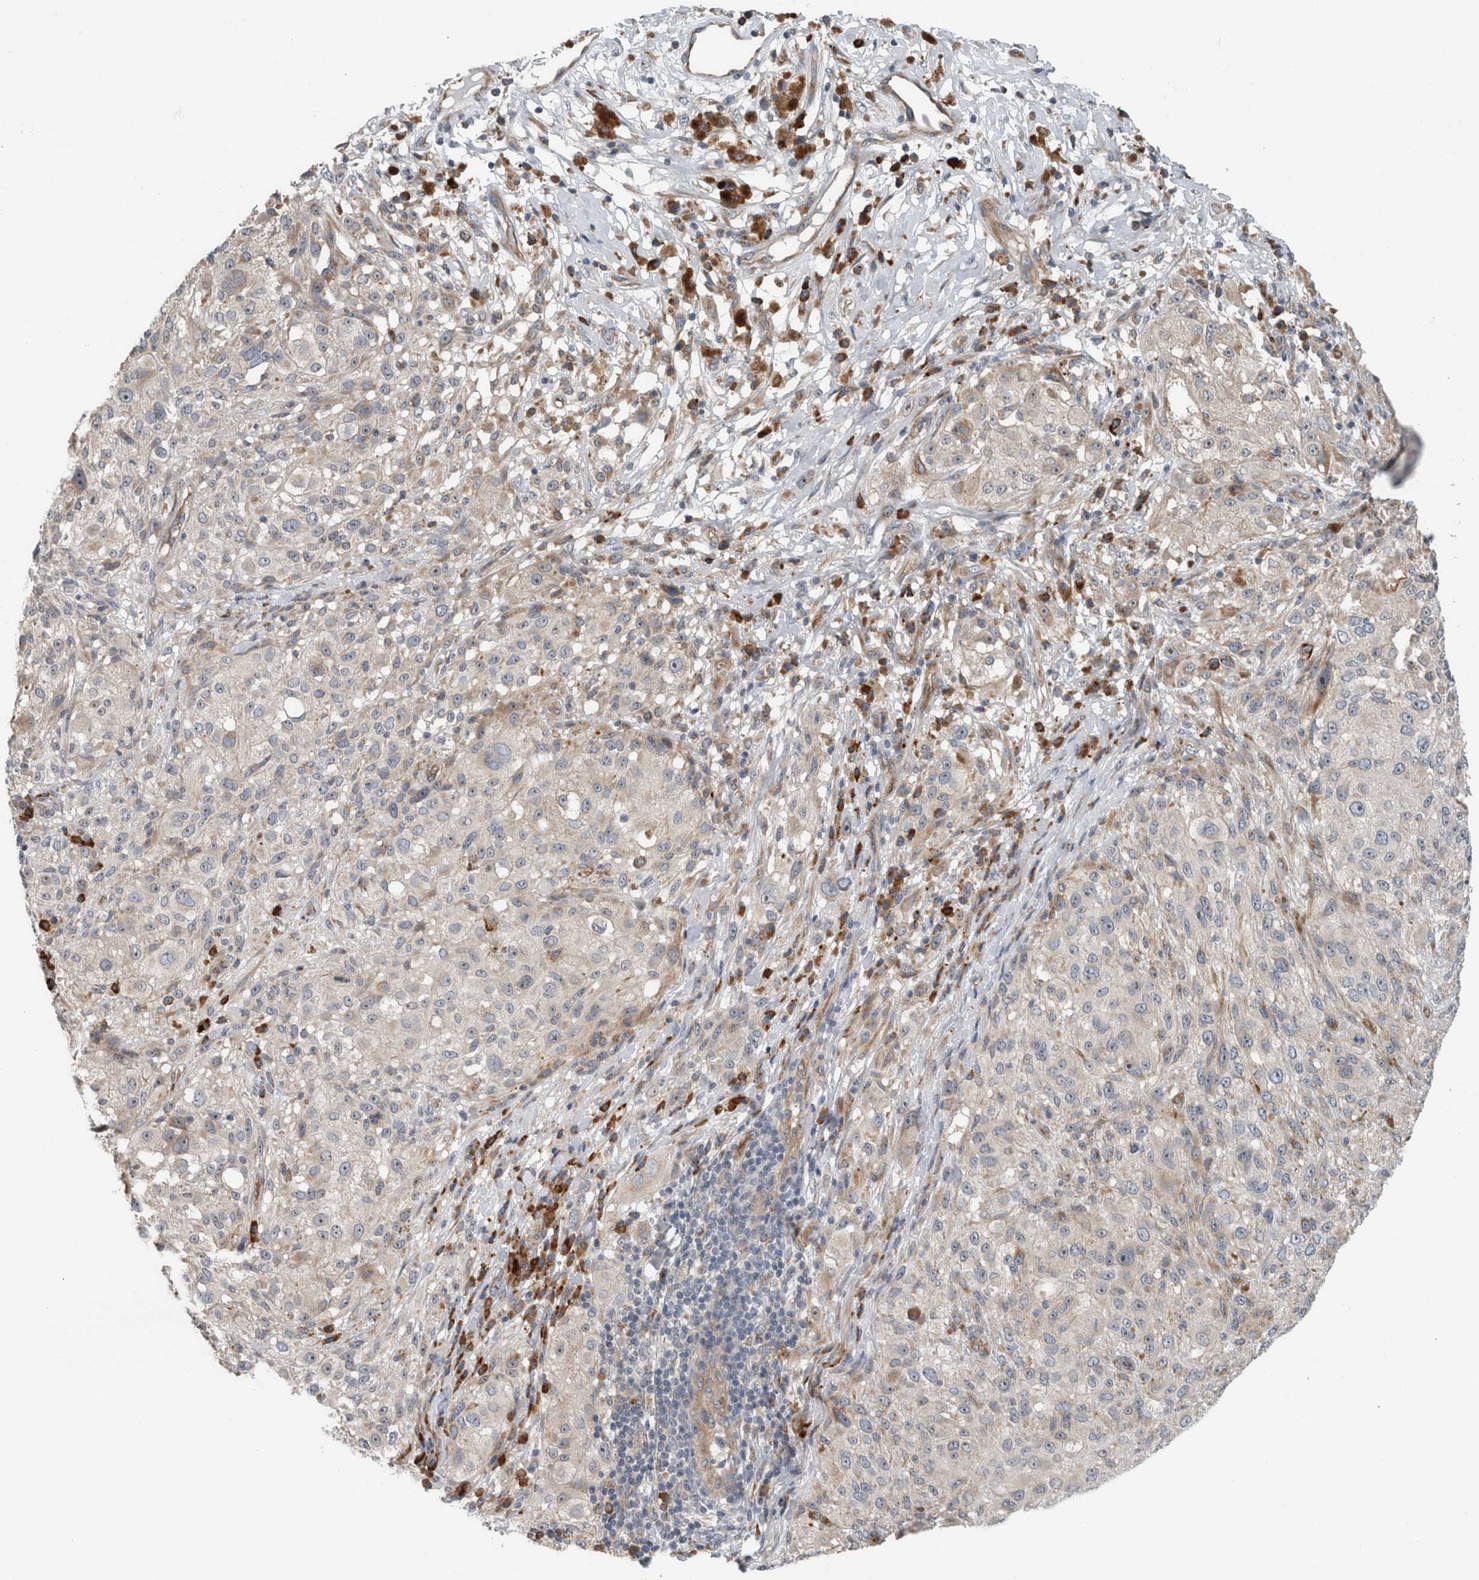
{"staining": {"intensity": "negative", "quantity": "none", "location": "none"}, "tissue": "melanoma", "cell_type": "Tumor cells", "image_type": "cancer", "snomed": [{"axis": "morphology", "description": "Malignant melanoma, NOS"}, {"axis": "topography", "description": "Skin"}], "caption": "The histopathology image displays no staining of tumor cells in malignant melanoma. The staining is performed using DAB brown chromogen with nuclei counter-stained in using hematoxylin.", "gene": "USP25", "patient": {"sex": "female", "age": 55}}